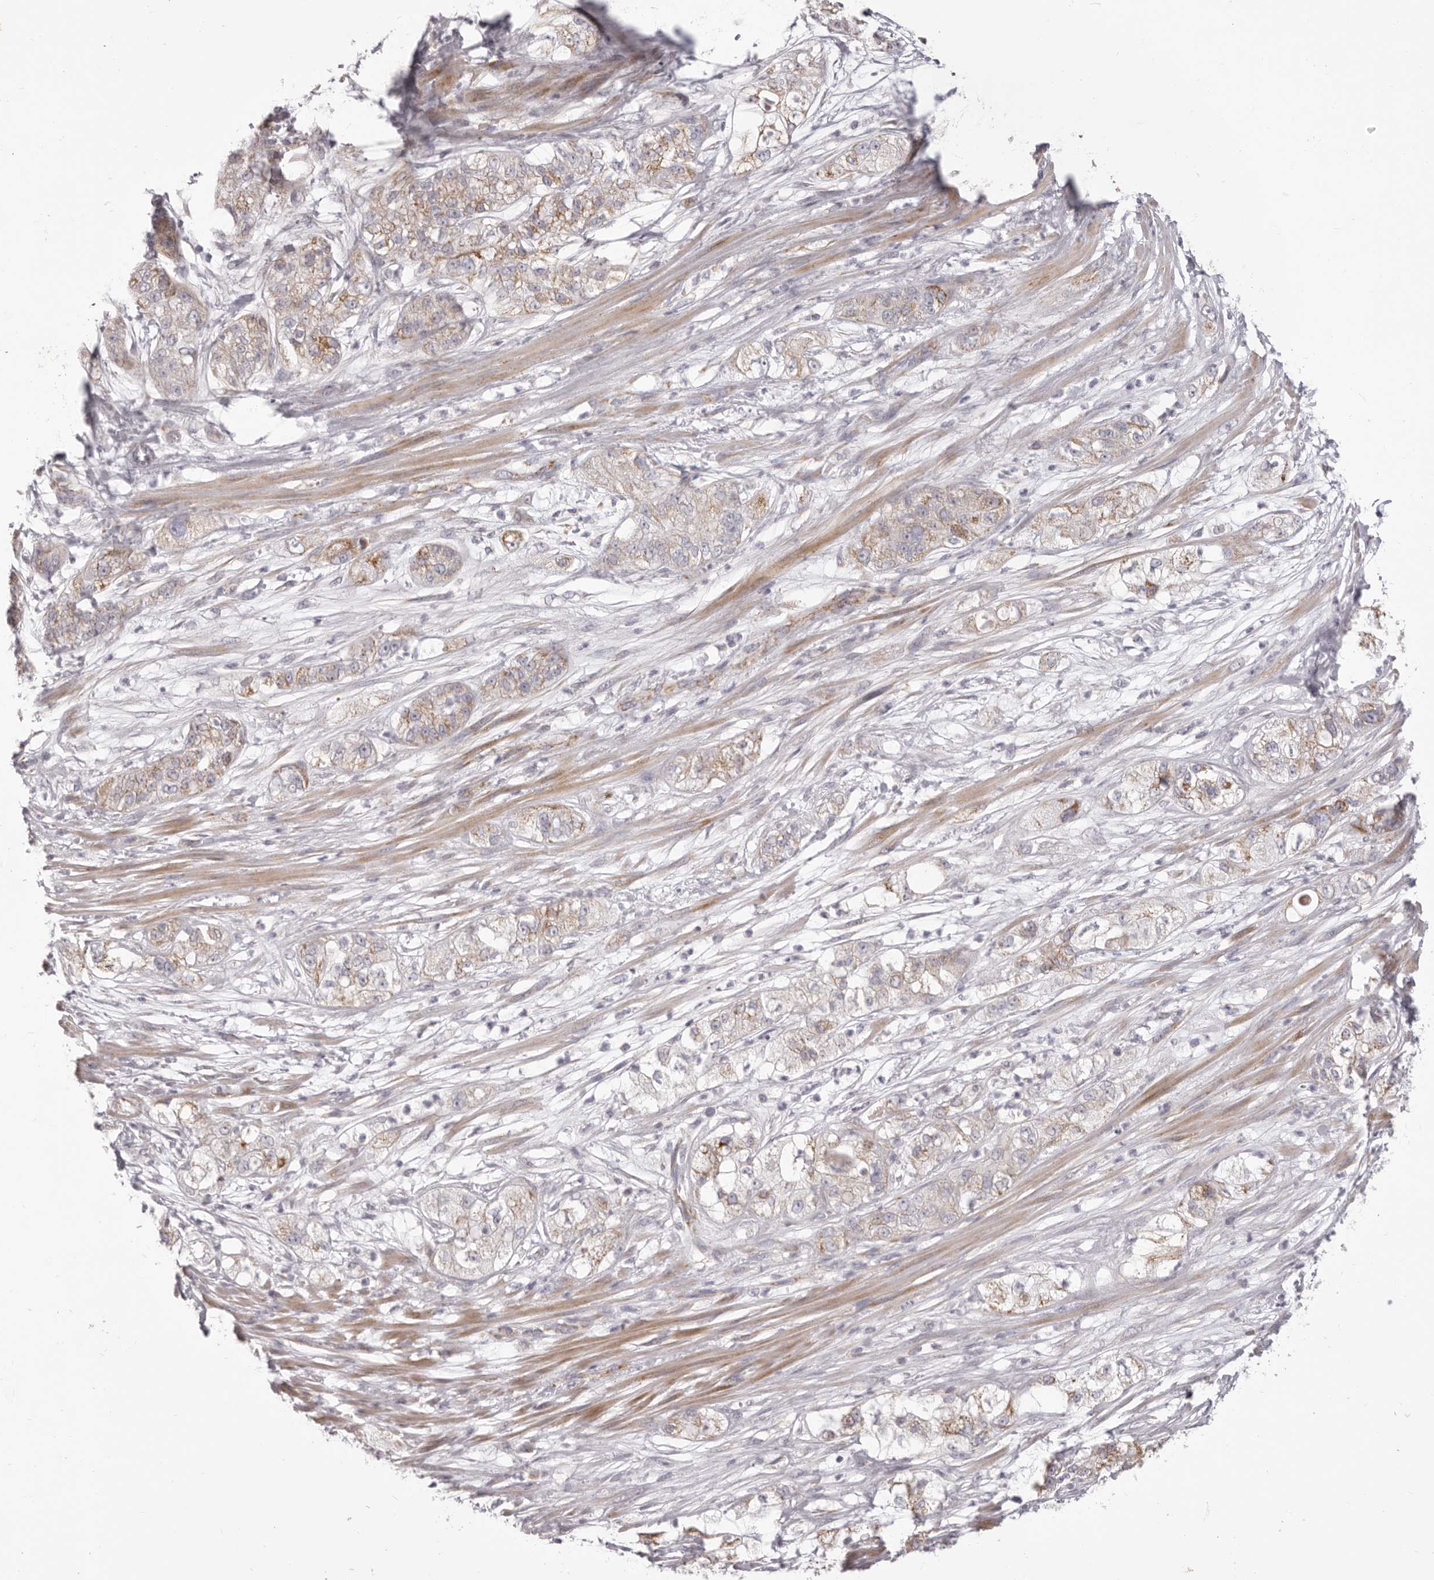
{"staining": {"intensity": "moderate", "quantity": "<25%", "location": "cytoplasmic/membranous"}, "tissue": "pancreatic cancer", "cell_type": "Tumor cells", "image_type": "cancer", "snomed": [{"axis": "morphology", "description": "Adenocarcinoma, NOS"}, {"axis": "topography", "description": "Pancreas"}], "caption": "Moderate cytoplasmic/membranous protein positivity is present in approximately <25% of tumor cells in adenocarcinoma (pancreatic). (IHC, brightfield microscopy, high magnification).", "gene": "PRMT2", "patient": {"sex": "female", "age": 78}}